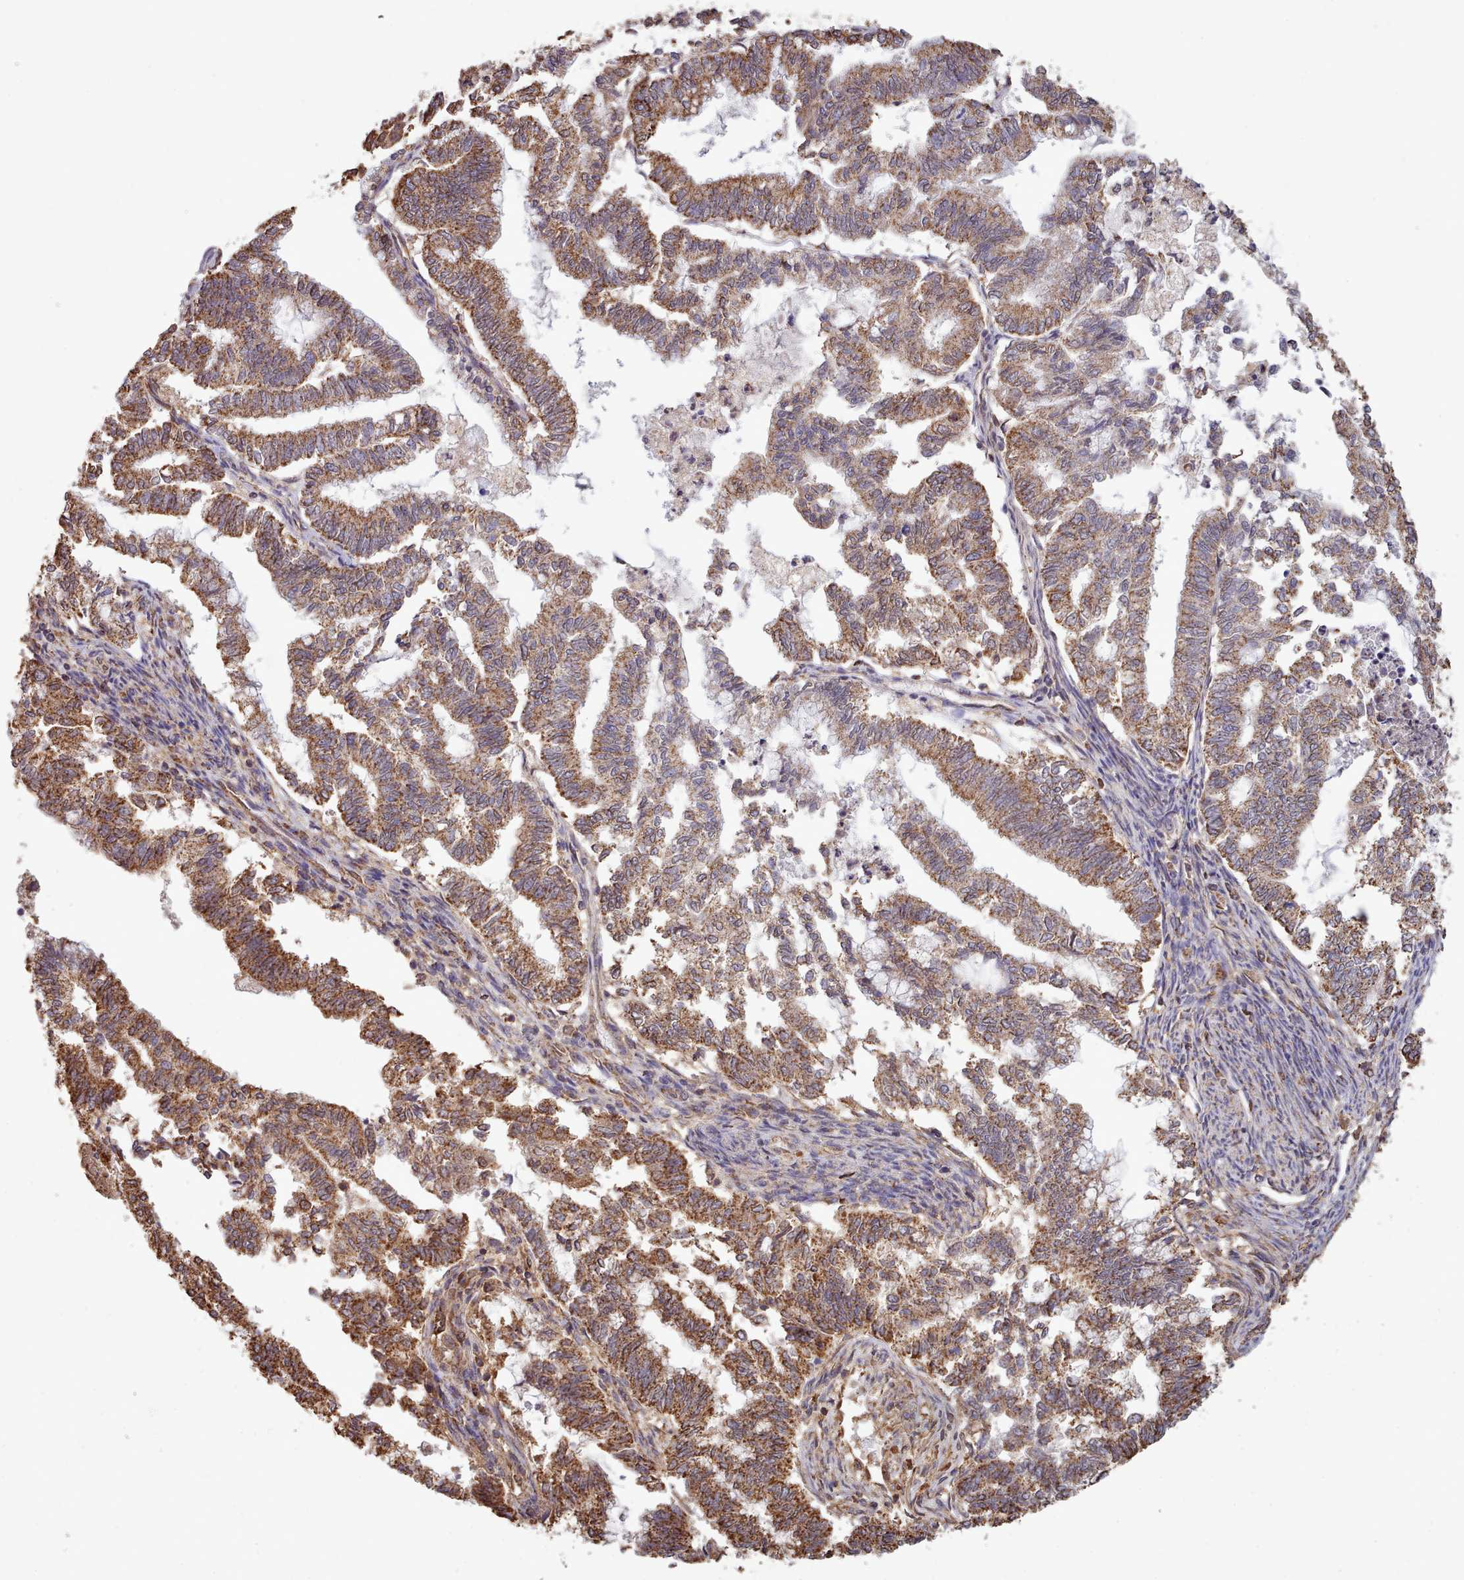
{"staining": {"intensity": "moderate", "quantity": ">75%", "location": "cytoplasmic/membranous"}, "tissue": "endometrial cancer", "cell_type": "Tumor cells", "image_type": "cancer", "snomed": [{"axis": "morphology", "description": "Adenocarcinoma, NOS"}, {"axis": "topography", "description": "Endometrium"}], "caption": "Tumor cells exhibit moderate cytoplasmic/membranous positivity in approximately >75% of cells in endometrial cancer.", "gene": "METRN", "patient": {"sex": "female", "age": 79}}